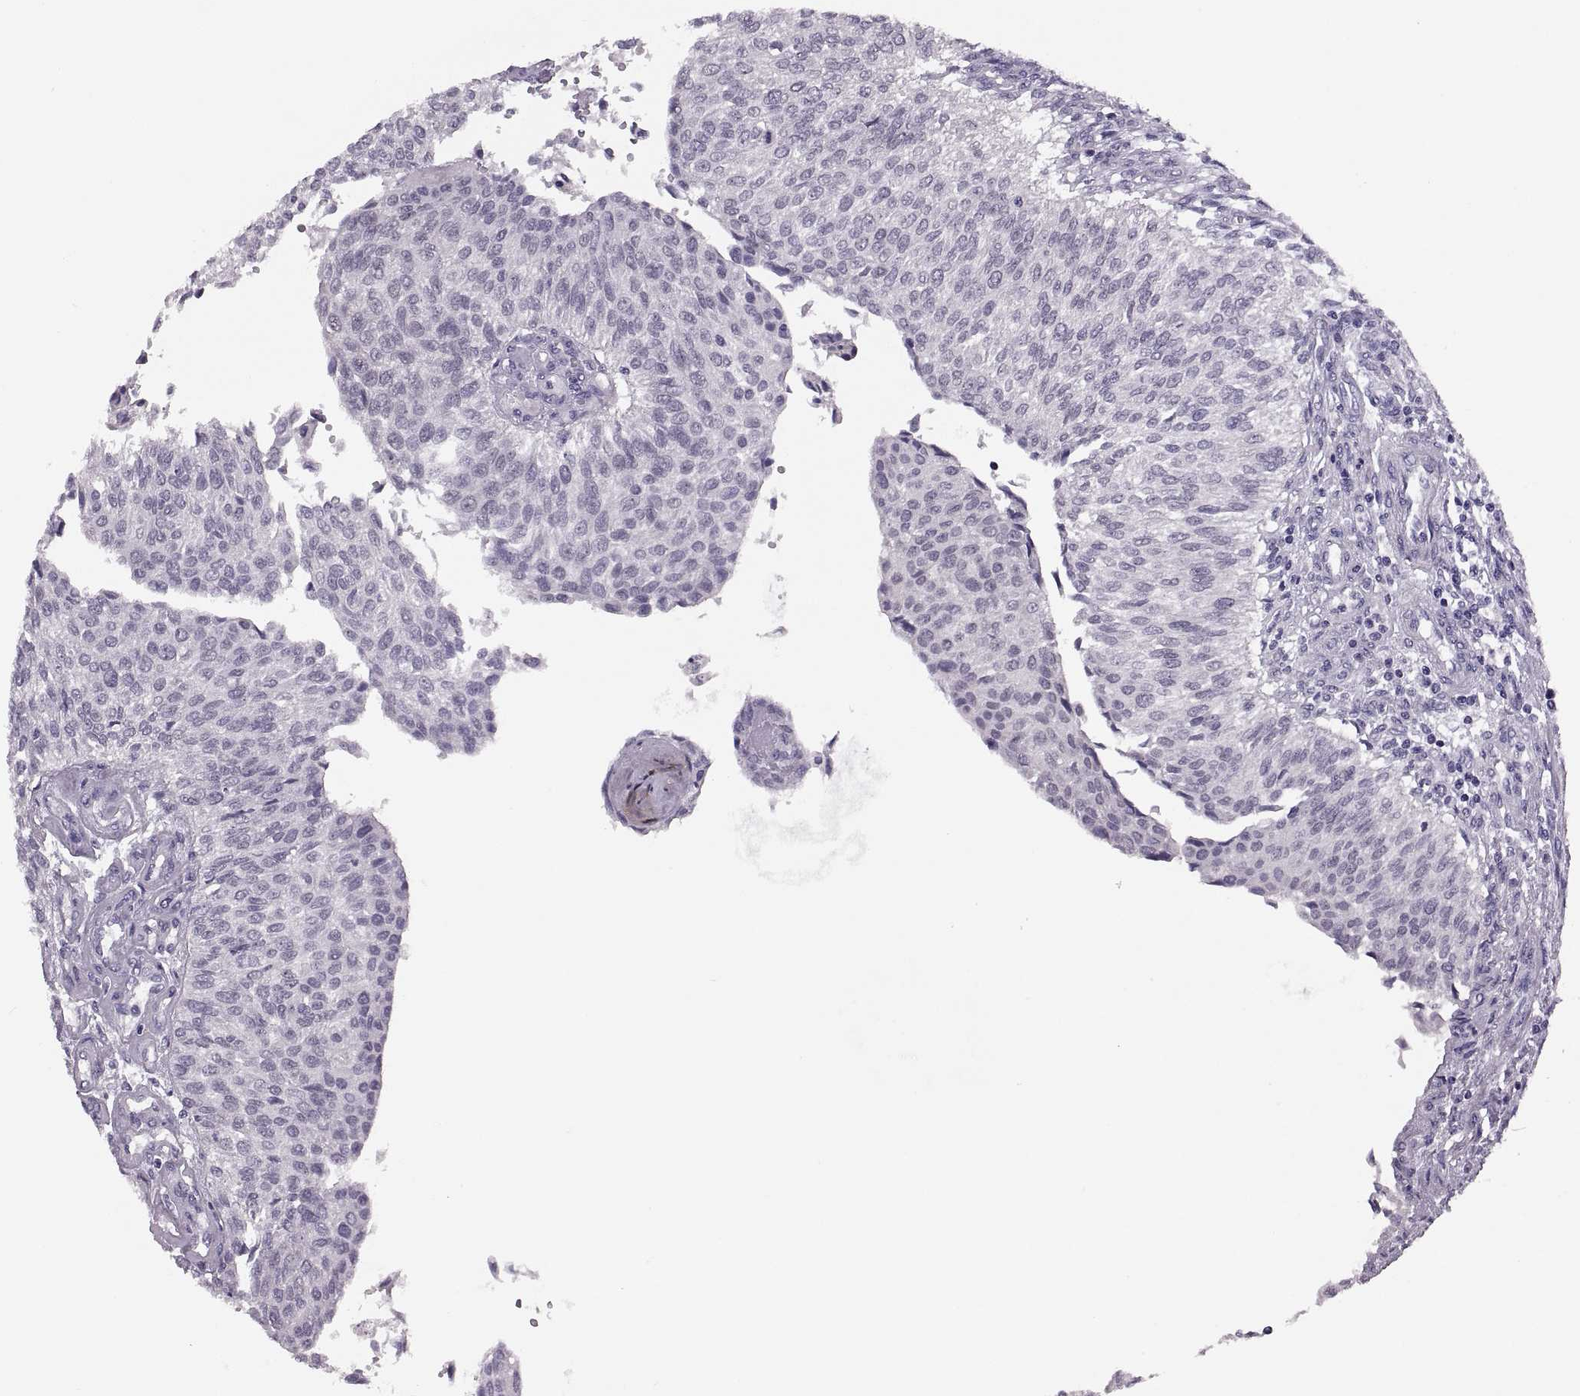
{"staining": {"intensity": "negative", "quantity": "none", "location": "none"}, "tissue": "urothelial cancer", "cell_type": "Tumor cells", "image_type": "cancer", "snomed": [{"axis": "morphology", "description": "Urothelial carcinoma, NOS"}, {"axis": "topography", "description": "Urinary bladder"}], "caption": "Urothelial cancer stained for a protein using immunohistochemistry demonstrates no expression tumor cells.", "gene": "ADH6", "patient": {"sex": "male", "age": 55}}